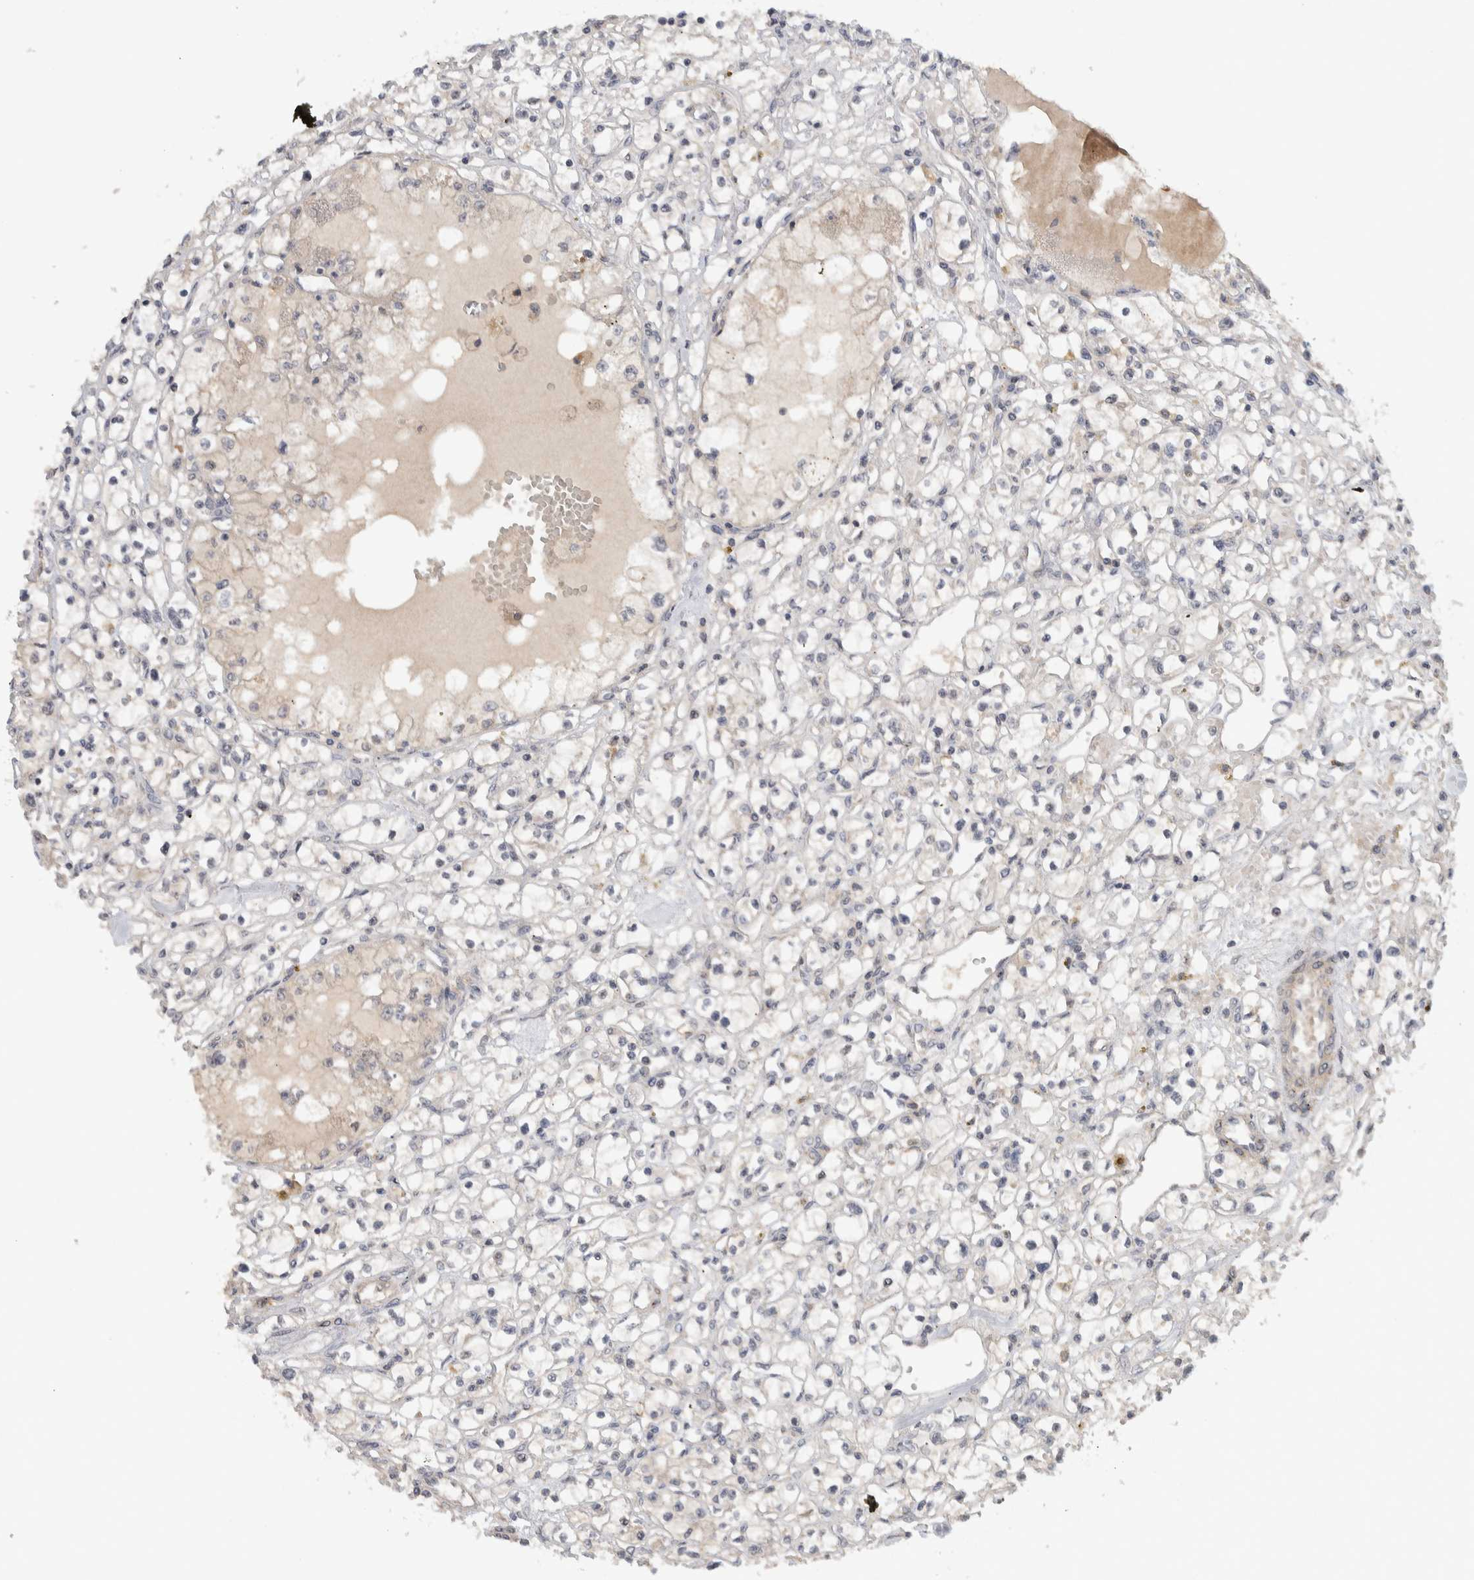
{"staining": {"intensity": "negative", "quantity": "none", "location": "none"}, "tissue": "renal cancer", "cell_type": "Tumor cells", "image_type": "cancer", "snomed": [{"axis": "morphology", "description": "Adenocarcinoma, NOS"}, {"axis": "topography", "description": "Kidney"}], "caption": "The immunohistochemistry (IHC) micrograph has no significant expression in tumor cells of adenocarcinoma (renal) tissue. (DAB immunohistochemistry (IHC) visualized using brightfield microscopy, high magnification).", "gene": "MPRIP", "patient": {"sex": "male", "age": 56}}